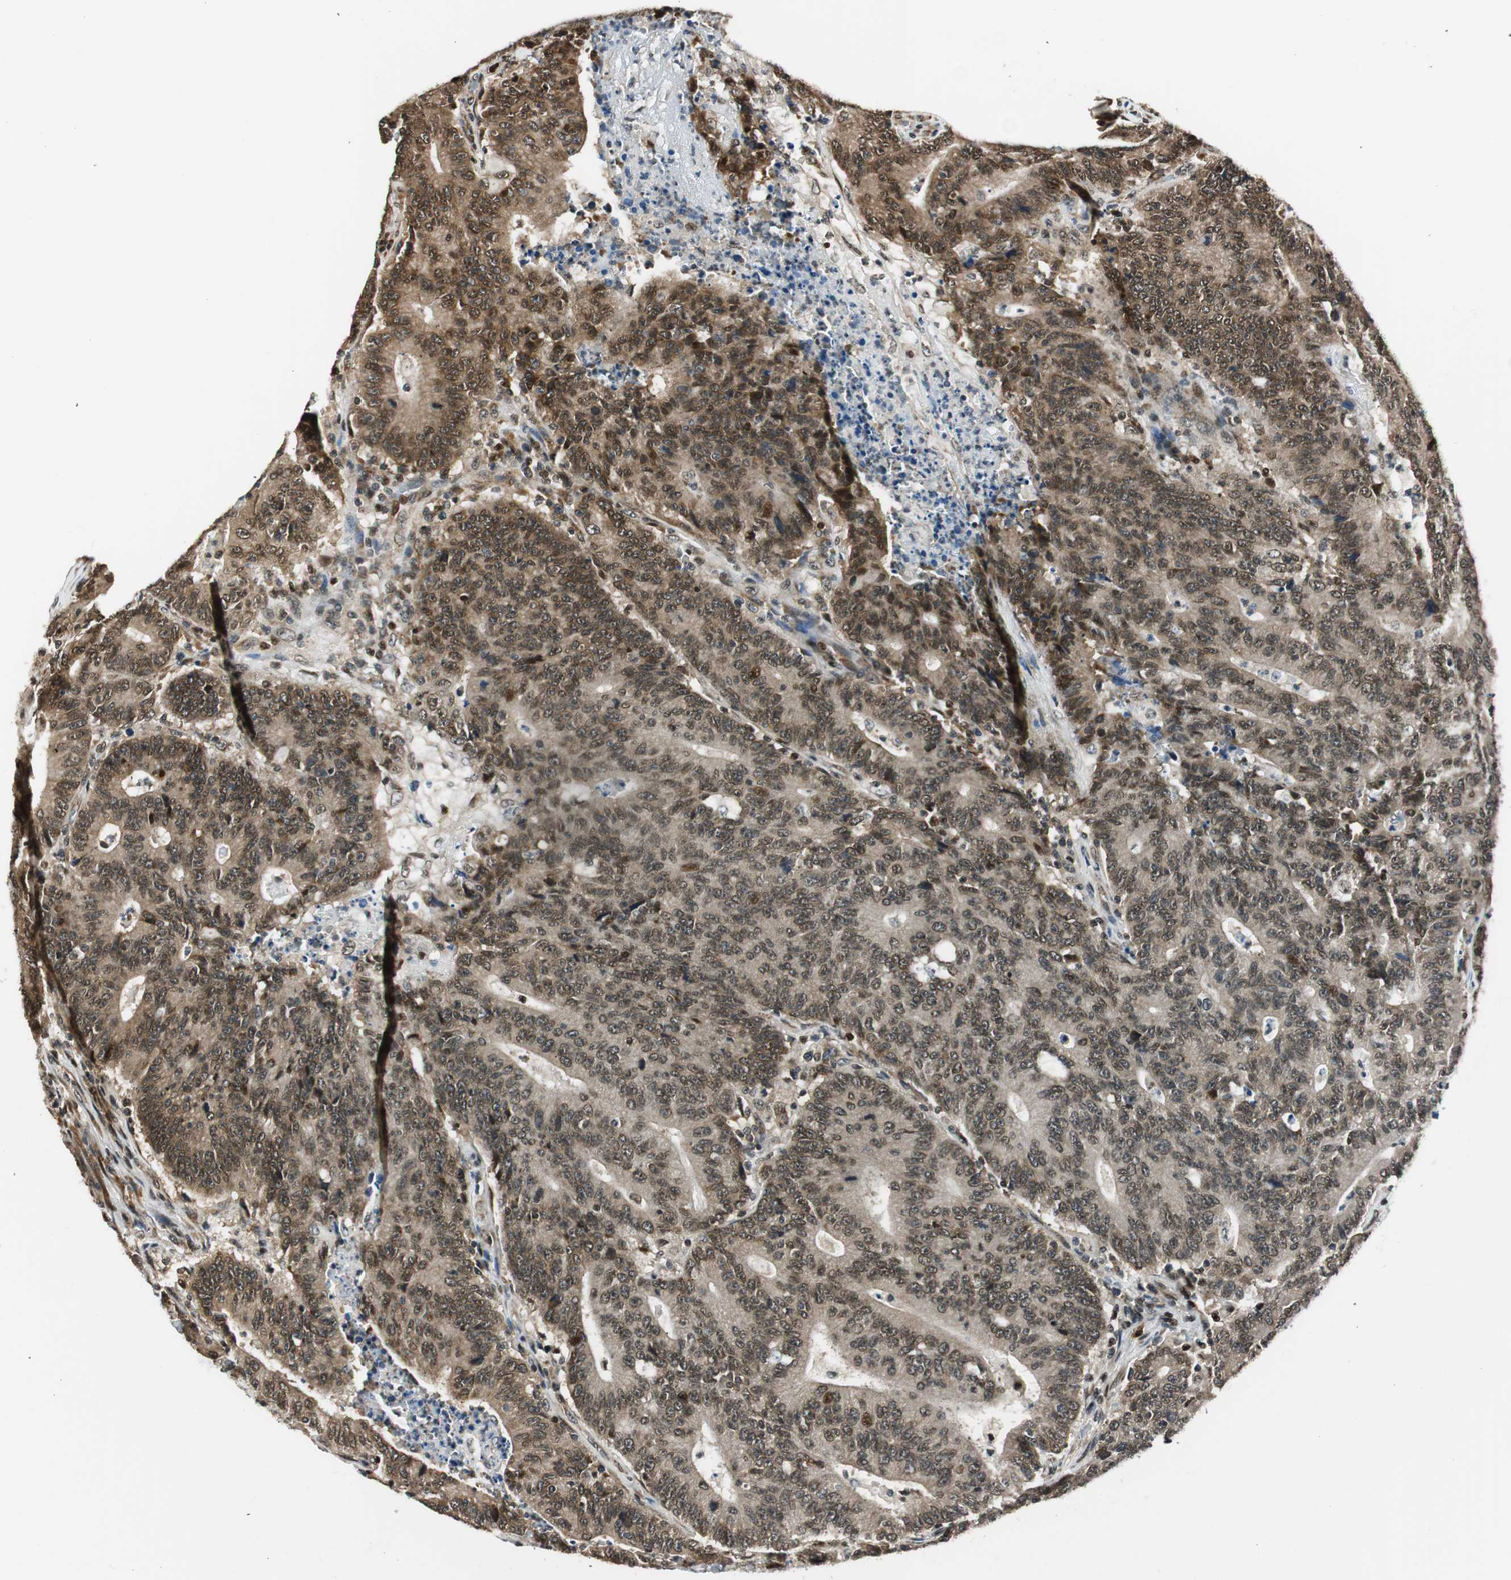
{"staining": {"intensity": "moderate", "quantity": ">75%", "location": "nuclear"}, "tissue": "colorectal cancer", "cell_type": "Tumor cells", "image_type": "cancer", "snomed": [{"axis": "morphology", "description": "Normal tissue, NOS"}, {"axis": "morphology", "description": "Adenocarcinoma, NOS"}, {"axis": "topography", "description": "Colon"}], "caption": "Protein staining reveals moderate nuclear staining in approximately >75% of tumor cells in adenocarcinoma (colorectal).", "gene": "RING1", "patient": {"sex": "female", "age": 75}}